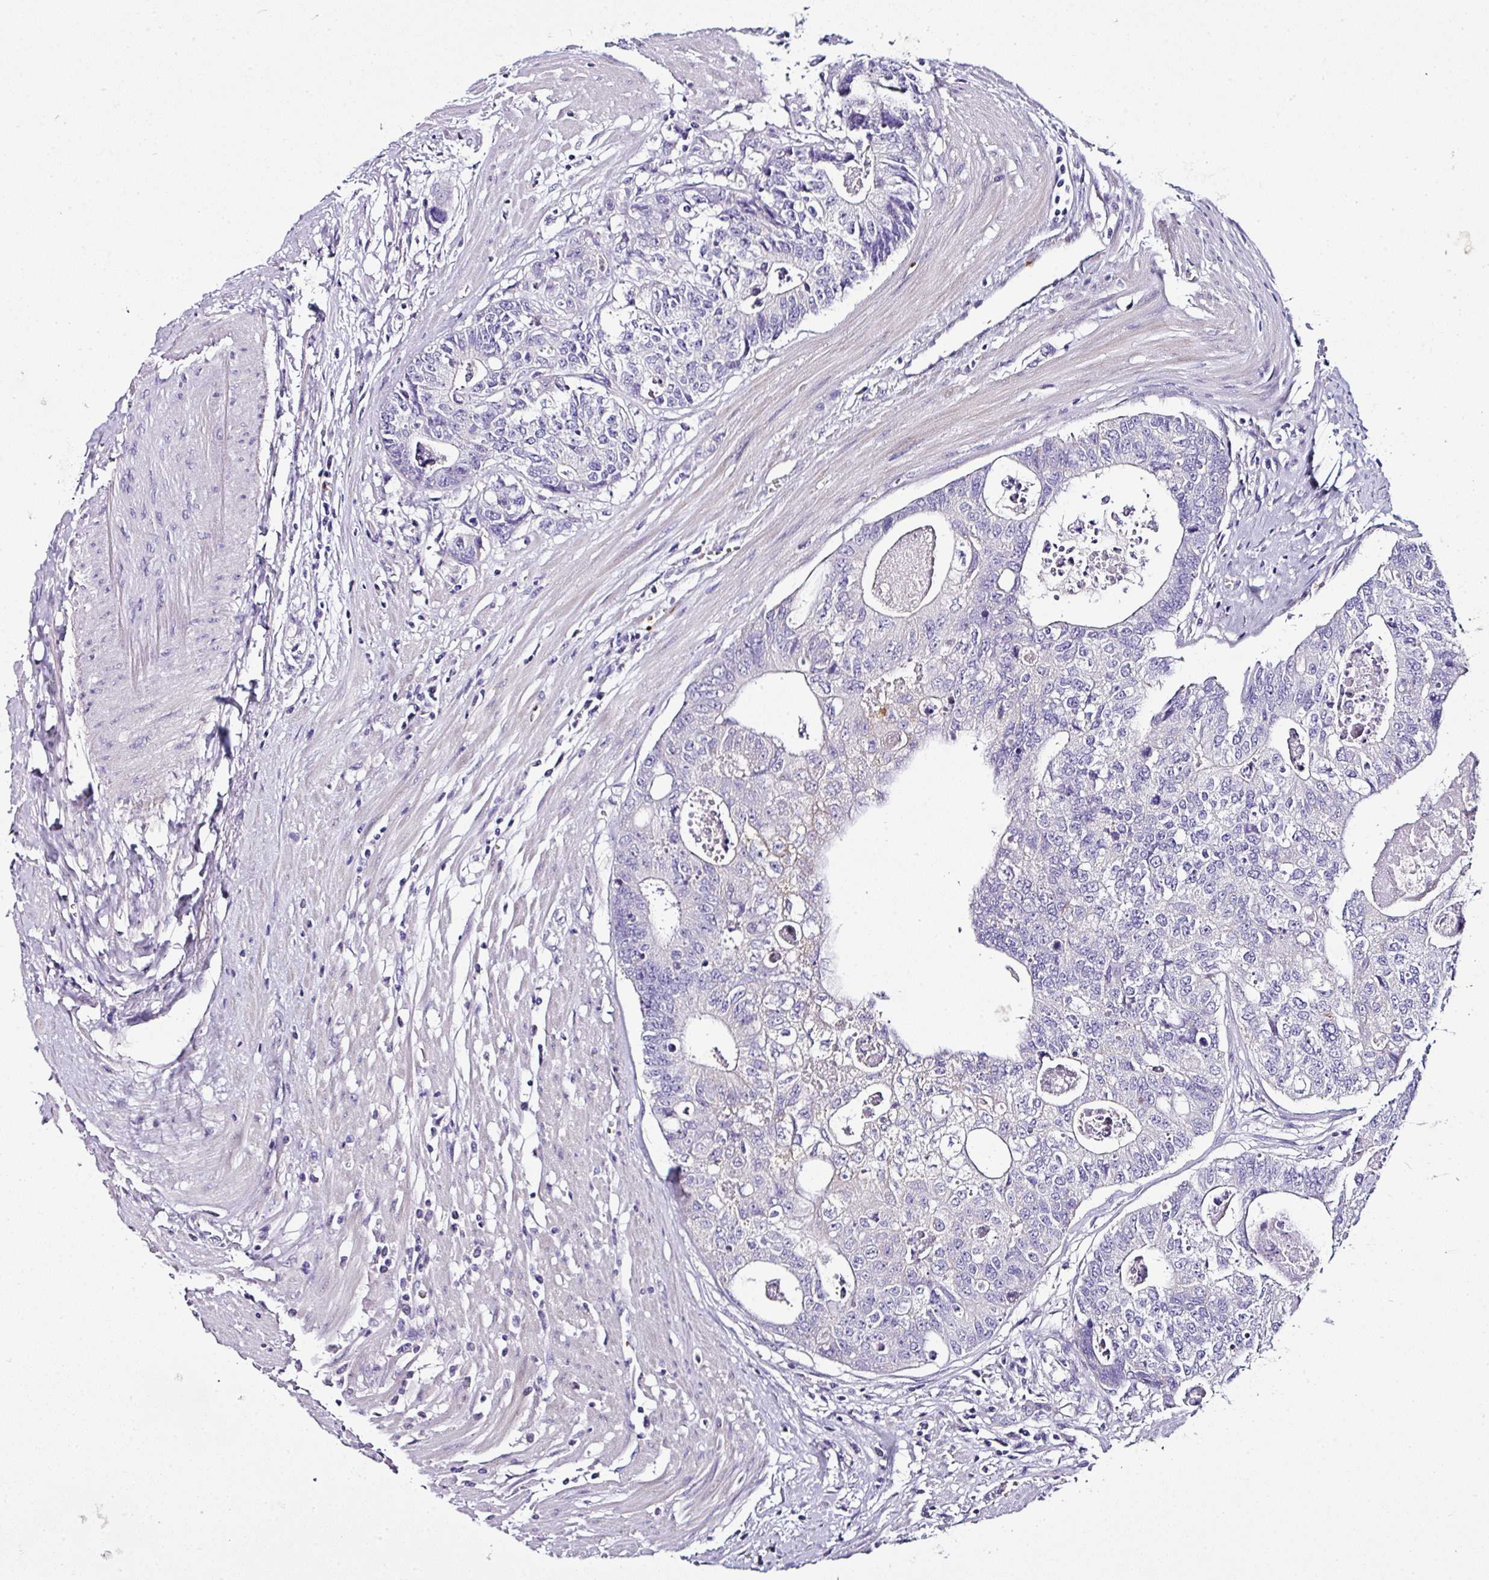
{"staining": {"intensity": "negative", "quantity": "none", "location": "none"}, "tissue": "colorectal cancer", "cell_type": "Tumor cells", "image_type": "cancer", "snomed": [{"axis": "morphology", "description": "Adenocarcinoma, NOS"}, {"axis": "topography", "description": "Colon"}], "caption": "IHC of colorectal cancer (adenocarcinoma) displays no staining in tumor cells.", "gene": "NAPSA", "patient": {"sex": "female", "age": 67}}